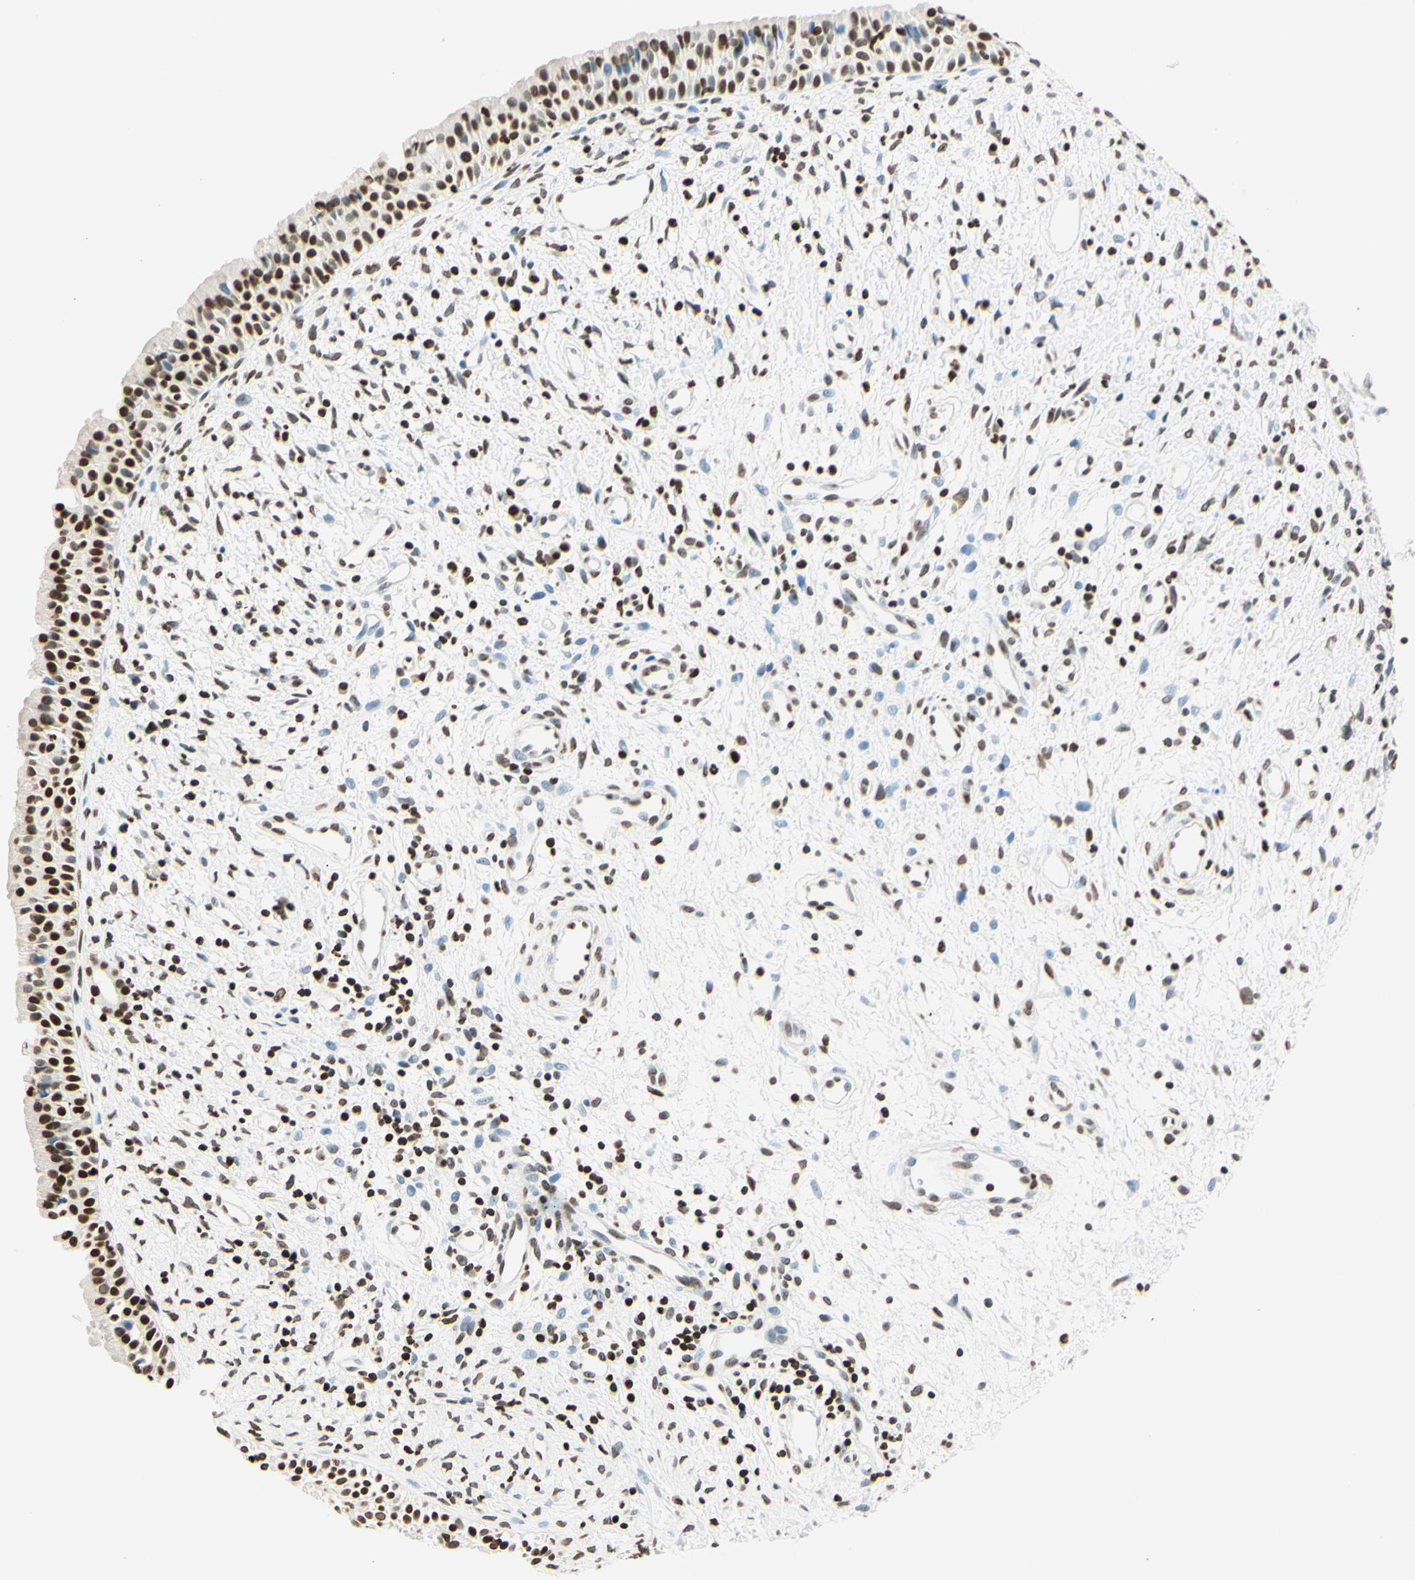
{"staining": {"intensity": "strong", "quantity": "25%-75%", "location": "nuclear"}, "tissue": "nasopharynx", "cell_type": "Respiratory epithelial cells", "image_type": "normal", "snomed": [{"axis": "morphology", "description": "Normal tissue, NOS"}, {"axis": "topography", "description": "Nasopharynx"}], "caption": "A high amount of strong nuclear staining is identified in about 25%-75% of respiratory epithelial cells in normal nasopharynx.", "gene": "MSH2", "patient": {"sex": "male", "age": 22}}